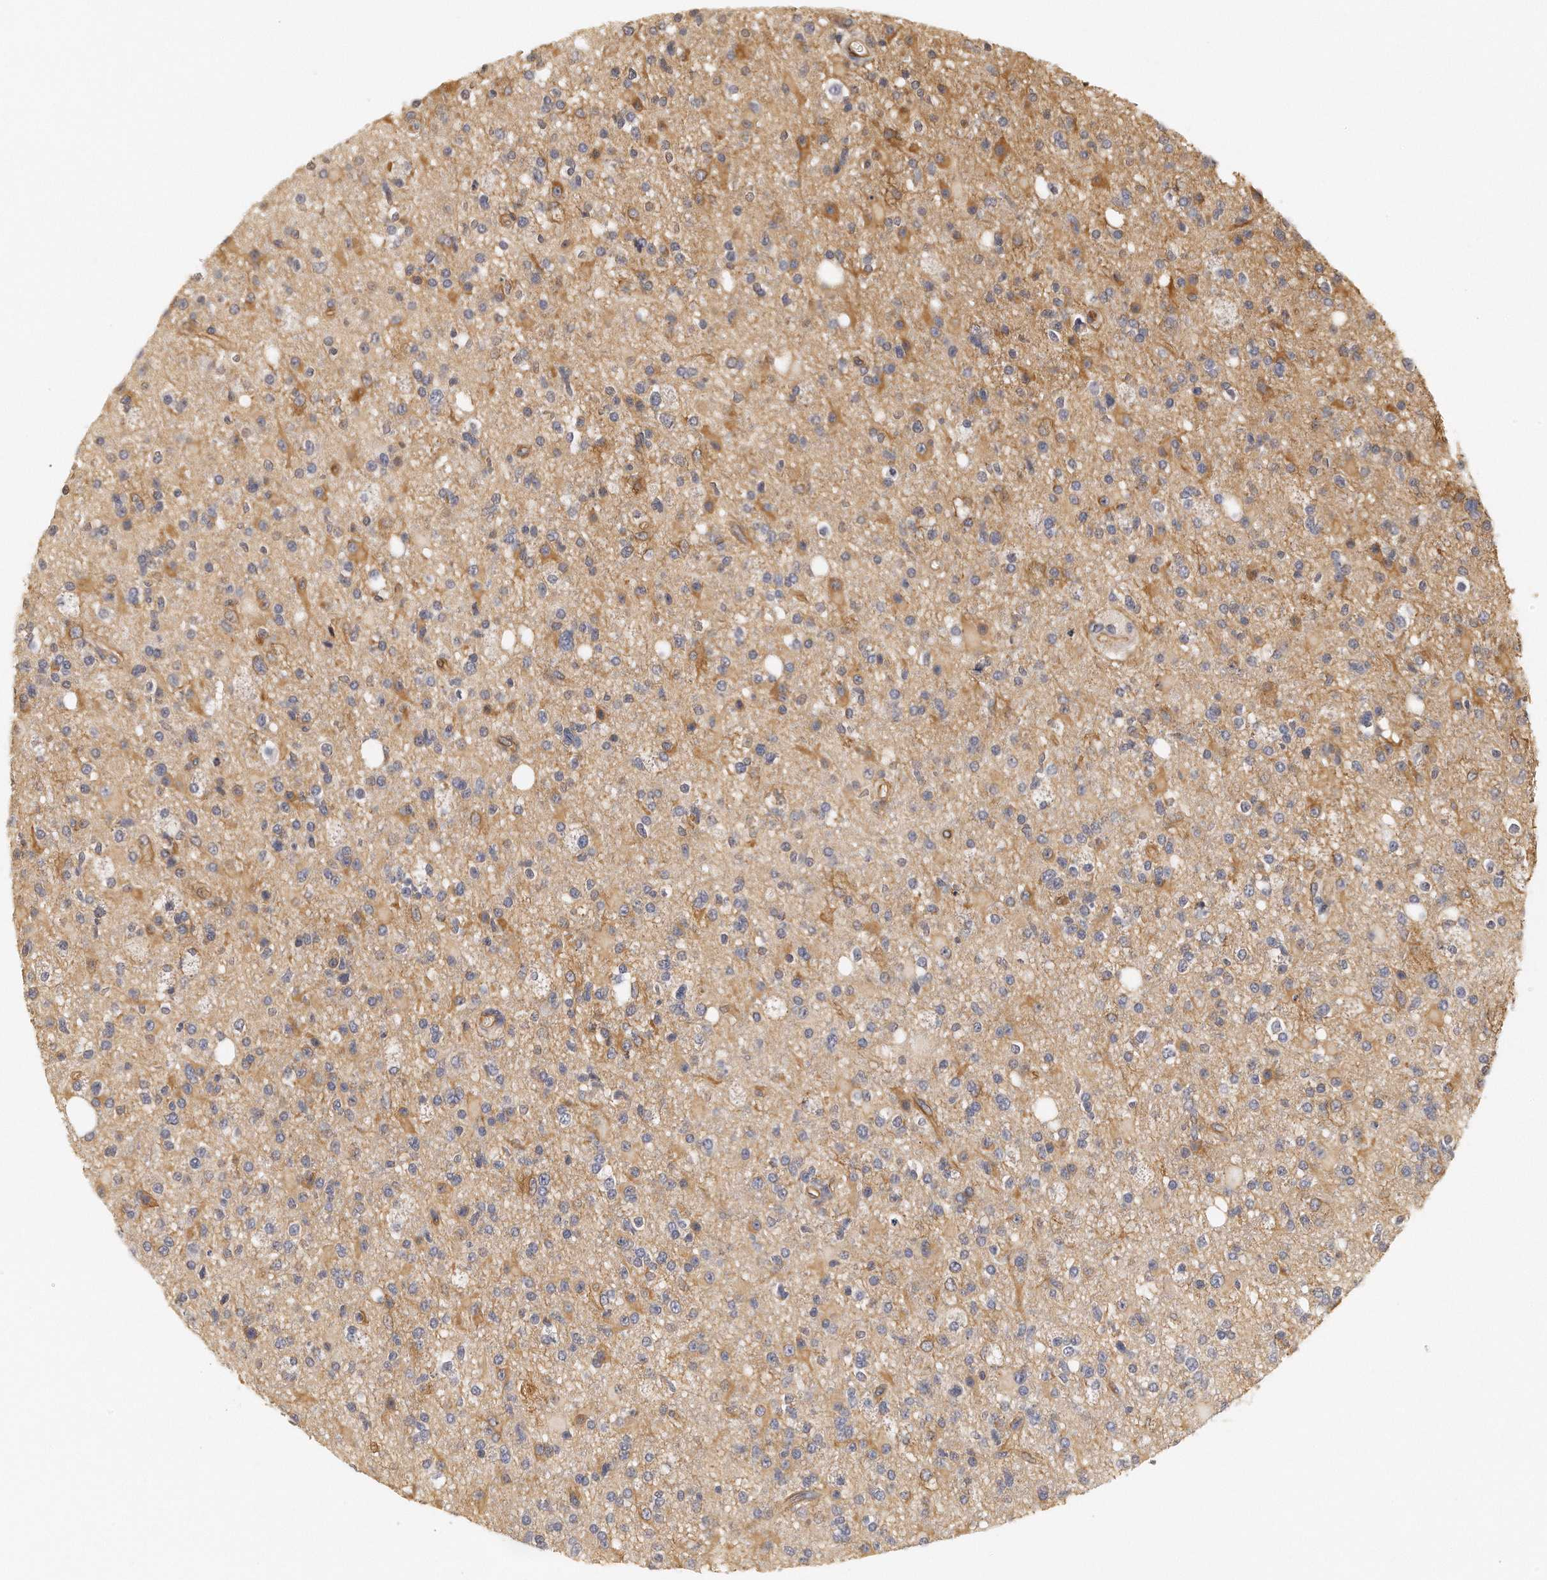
{"staining": {"intensity": "moderate", "quantity": "<25%", "location": "cytoplasmic/membranous"}, "tissue": "glioma", "cell_type": "Tumor cells", "image_type": "cancer", "snomed": [{"axis": "morphology", "description": "Glioma, malignant, High grade"}, {"axis": "topography", "description": "Brain"}], "caption": "A high-resolution histopathology image shows immunohistochemistry (IHC) staining of glioma, which displays moderate cytoplasmic/membranous expression in about <25% of tumor cells. (IHC, brightfield microscopy, high magnification).", "gene": "CHST7", "patient": {"sex": "male", "age": 33}}